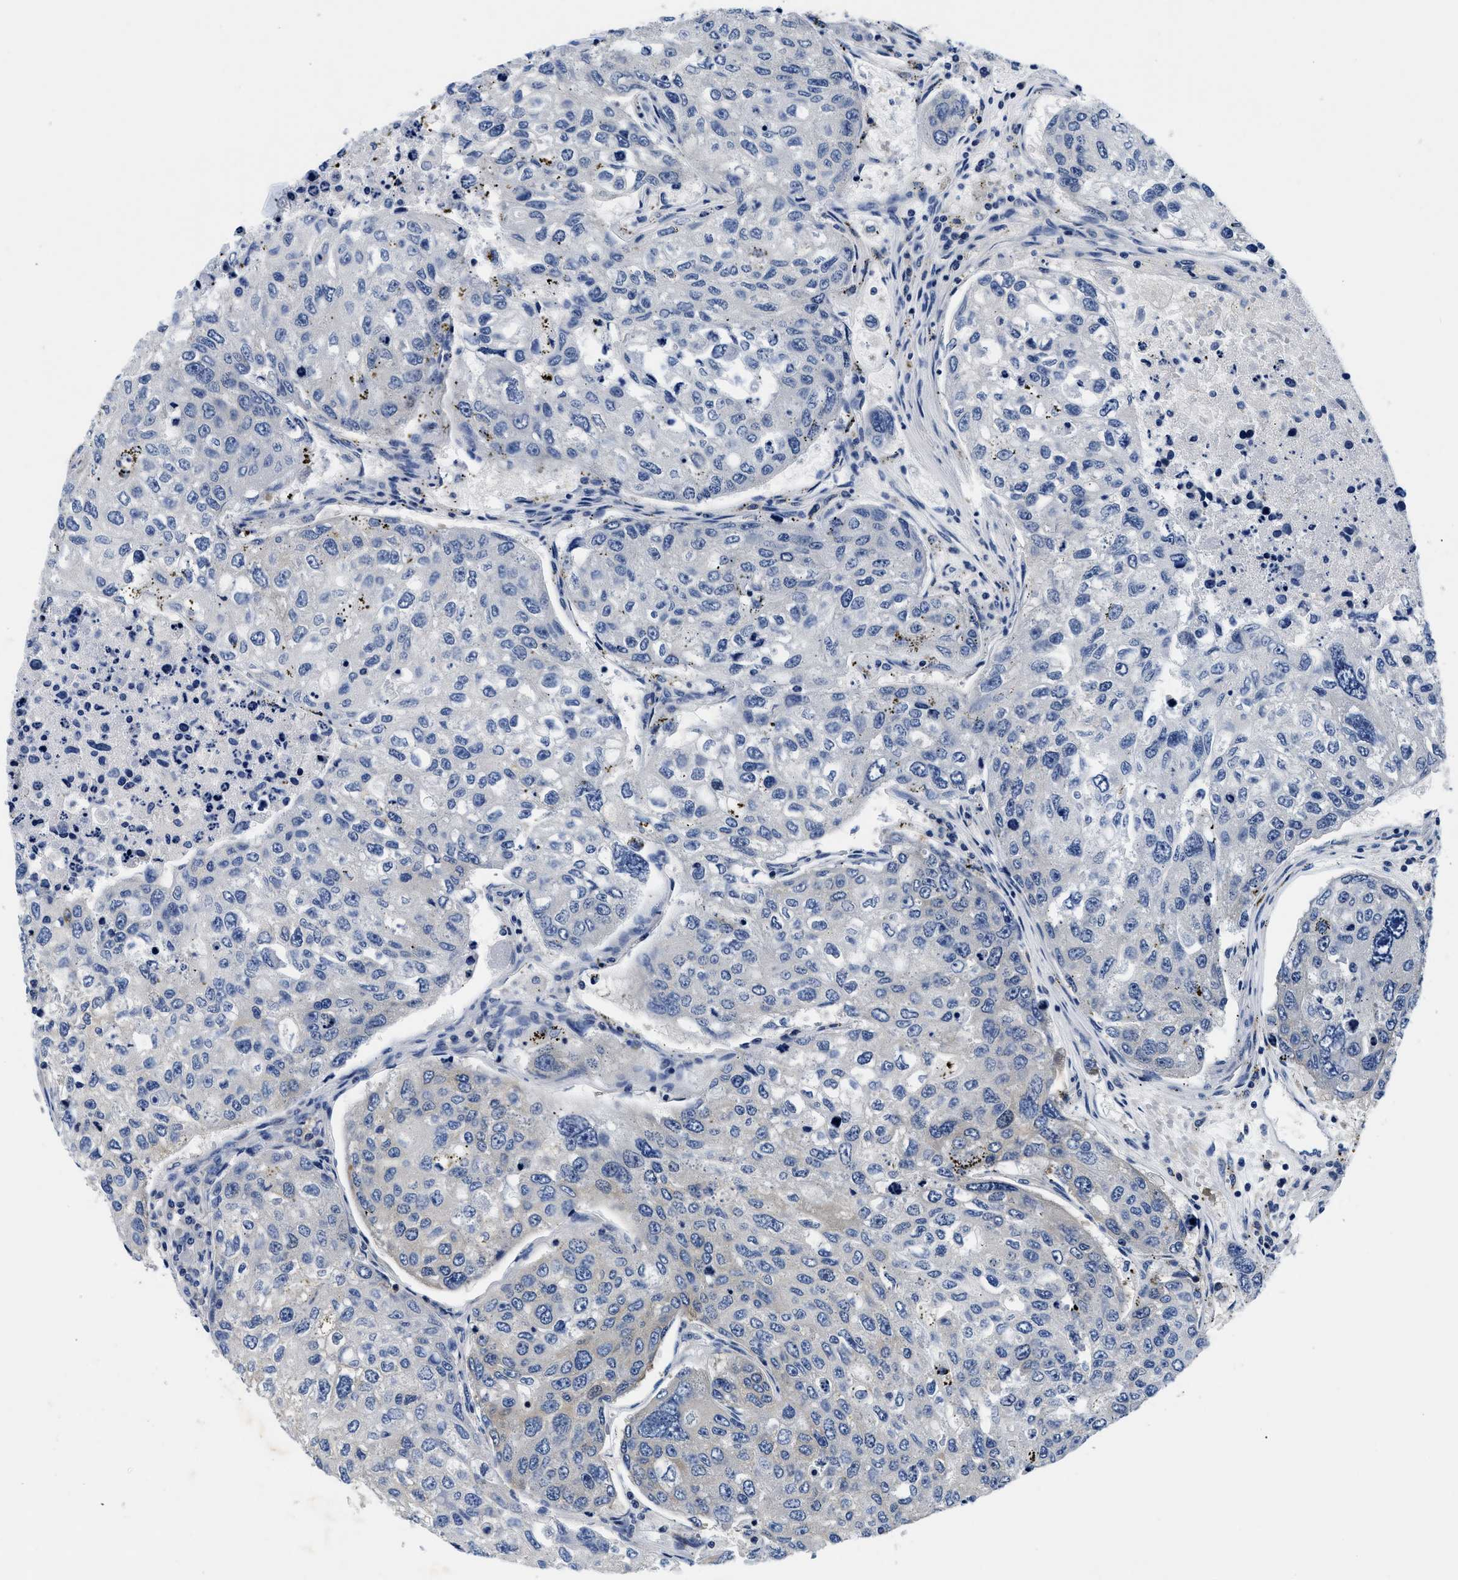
{"staining": {"intensity": "weak", "quantity": "<25%", "location": "cytoplasmic/membranous"}, "tissue": "urothelial cancer", "cell_type": "Tumor cells", "image_type": "cancer", "snomed": [{"axis": "morphology", "description": "Urothelial carcinoma, High grade"}, {"axis": "topography", "description": "Lymph node"}, {"axis": "topography", "description": "Urinary bladder"}], "caption": "A high-resolution histopathology image shows immunohistochemistry staining of urothelial cancer, which displays no significant positivity in tumor cells. (Stains: DAB (3,3'-diaminobenzidine) IHC with hematoxylin counter stain, Microscopy: brightfield microscopy at high magnification).", "gene": "MEA1", "patient": {"sex": "male", "age": 51}}